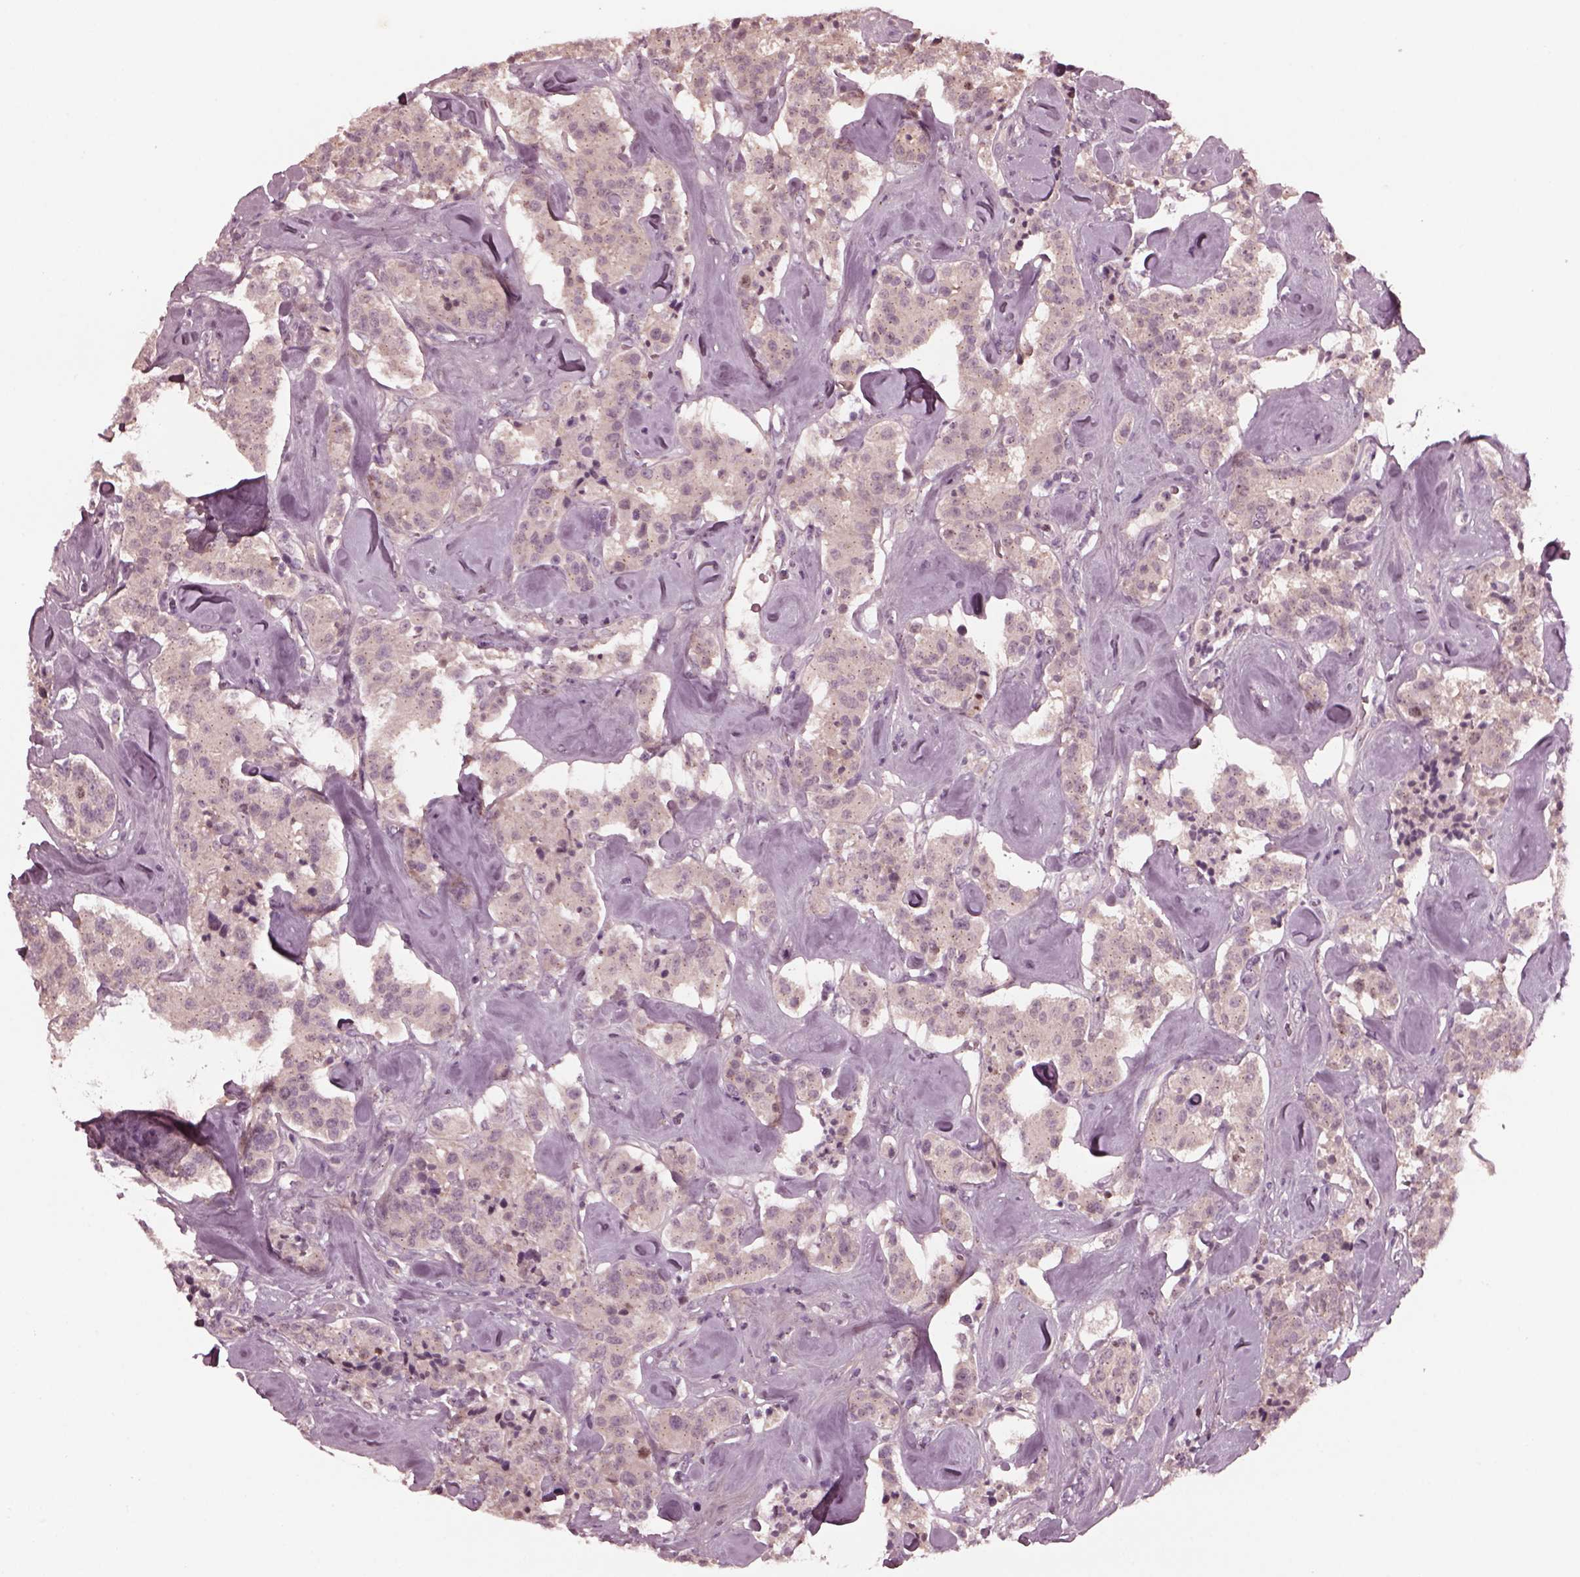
{"staining": {"intensity": "negative", "quantity": "none", "location": "none"}, "tissue": "carcinoid", "cell_type": "Tumor cells", "image_type": "cancer", "snomed": [{"axis": "morphology", "description": "Carcinoid, malignant, NOS"}, {"axis": "topography", "description": "Pancreas"}], "caption": "Immunohistochemistry micrograph of human carcinoid (malignant) stained for a protein (brown), which demonstrates no positivity in tumor cells.", "gene": "SAXO1", "patient": {"sex": "male", "age": 41}}